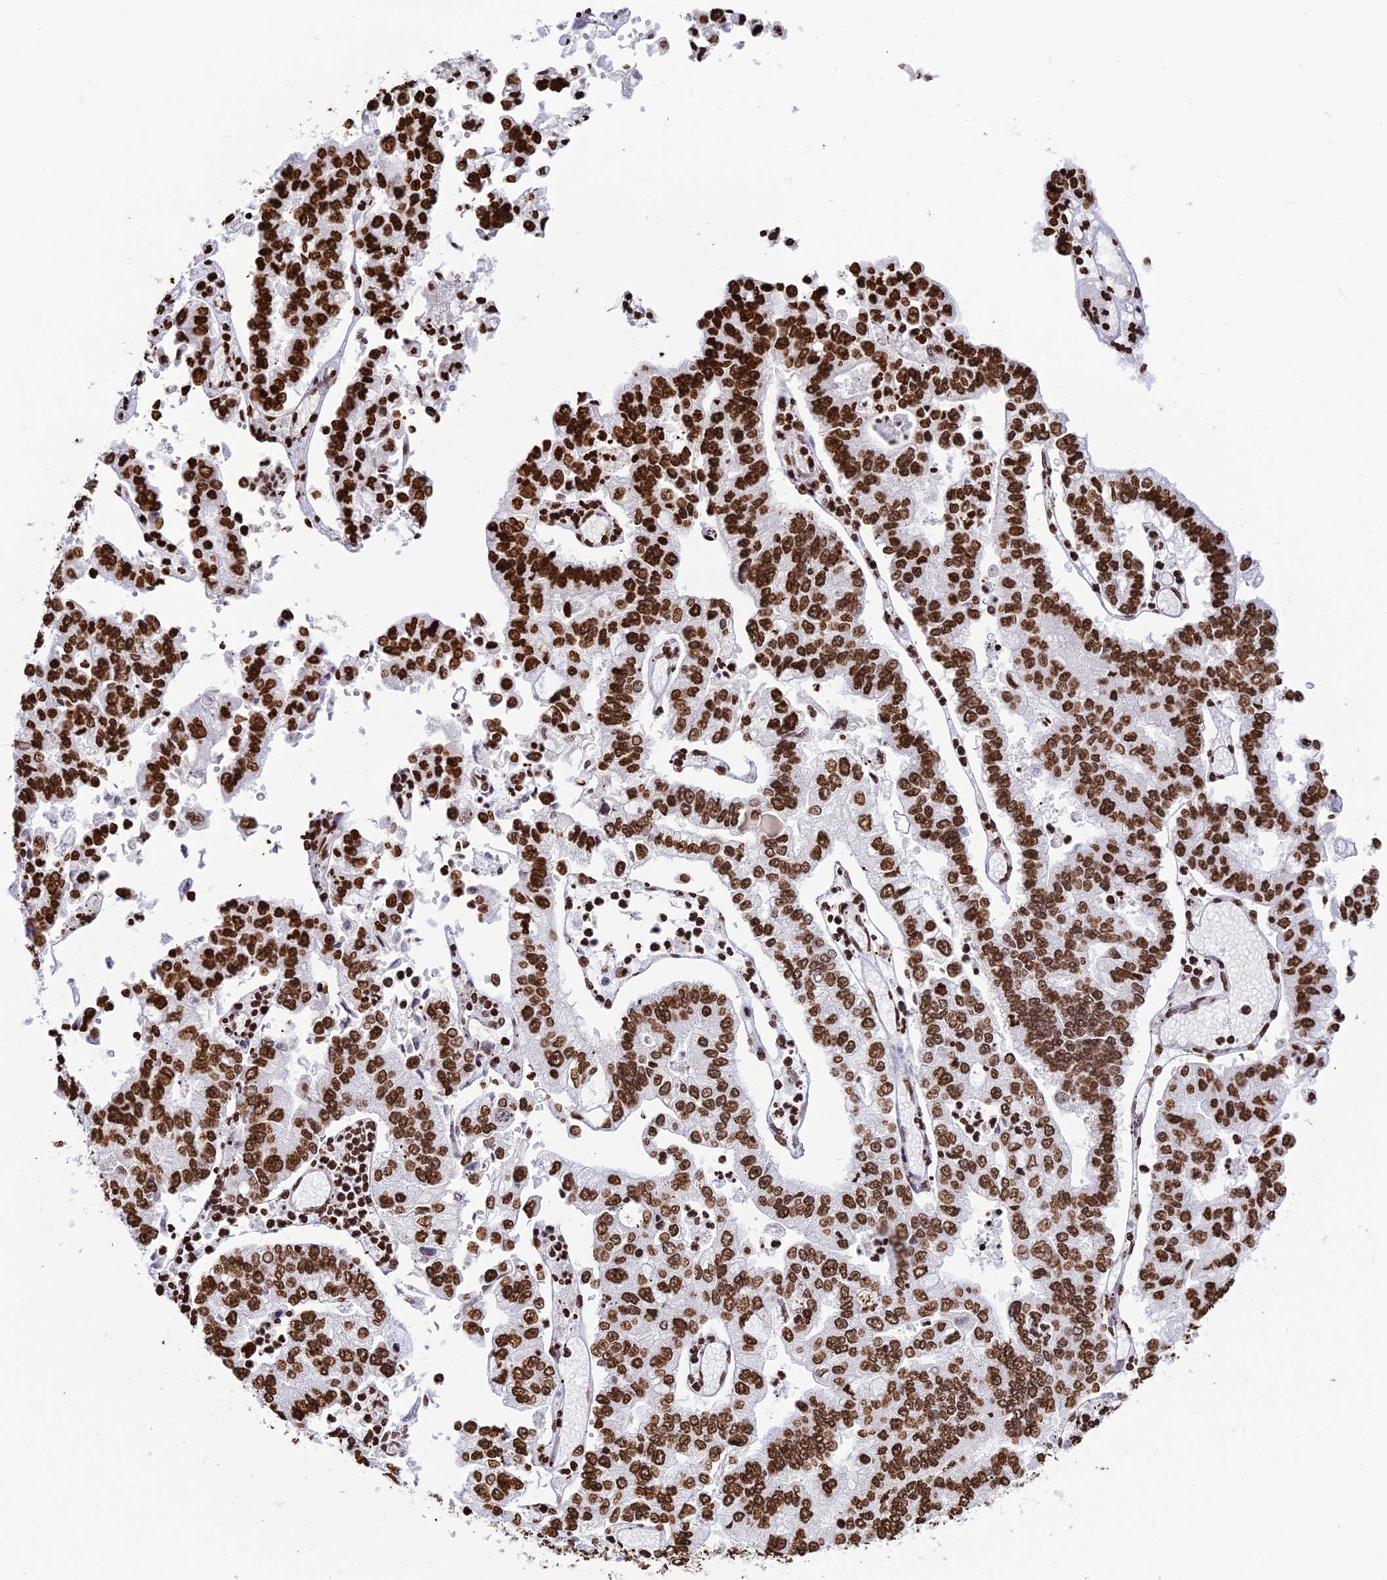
{"staining": {"intensity": "strong", "quantity": ">75%", "location": "nuclear"}, "tissue": "stomach cancer", "cell_type": "Tumor cells", "image_type": "cancer", "snomed": [{"axis": "morphology", "description": "Adenocarcinoma, NOS"}, {"axis": "topography", "description": "Stomach"}], "caption": "IHC (DAB) staining of stomach cancer (adenocarcinoma) displays strong nuclear protein staining in approximately >75% of tumor cells.", "gene": "AKAP17A", "patient": {"sex": "male", "age": 76}}